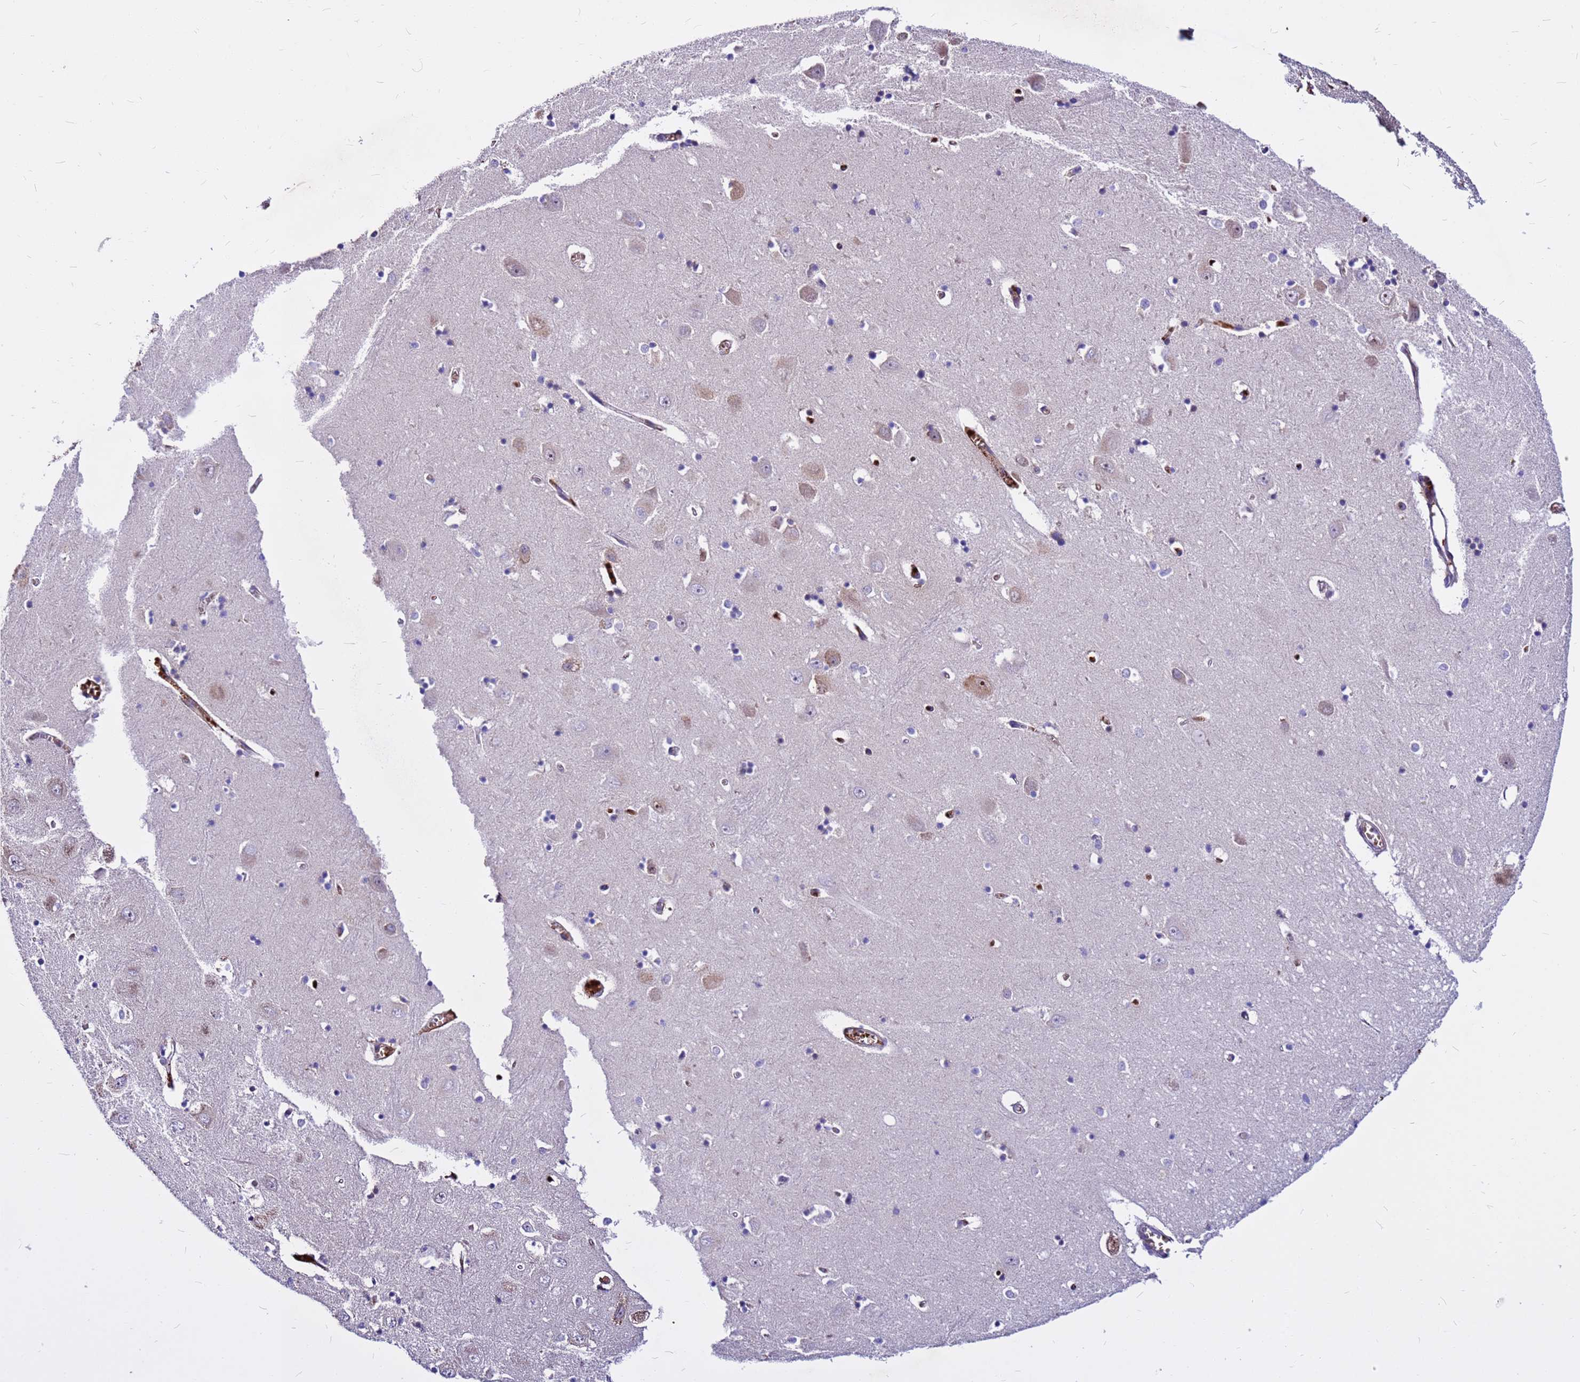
{"staining": {"intensity": "negative", "quantity": "none", "location": "none"}, "tissue": "hippocampus", "cell_type": "Glial cells", "image_type": "normal", "snomed": [{"axis": "morphology", "description": "Normal tissue, NOS"}, {"axis": "topography", "description": "Hippocampus"}], "caption": "Immunohistochemistry (IHC) of benign human hippocampus demonstrates no positivity in glial cells. (Brightfield microscopy of DAB IHC at high magnification).", "gene": "ZNF669", "patient": {"sex": "male", "age": 70}}